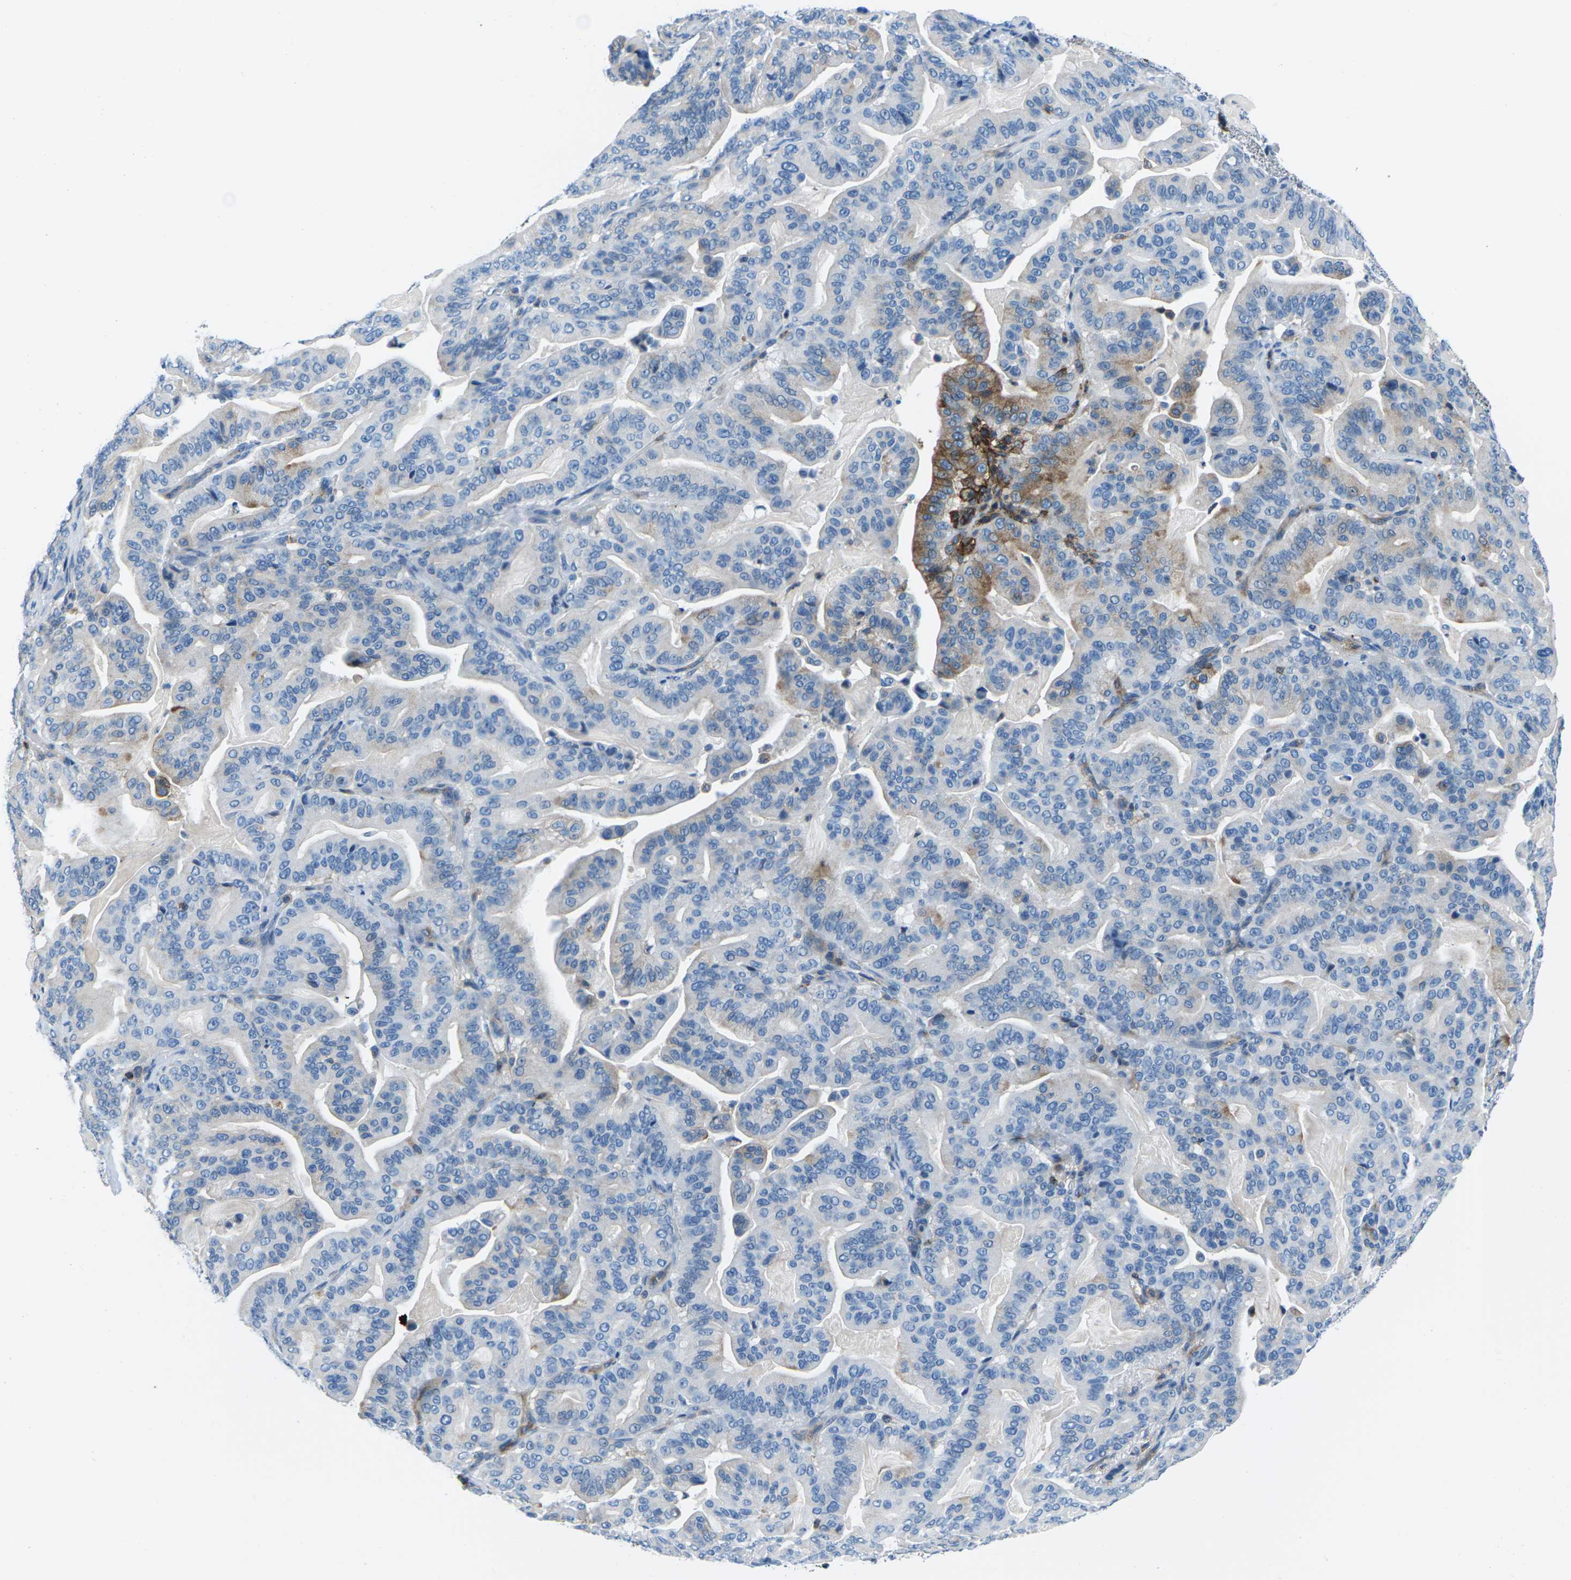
{"staining": {"intensity": "negative", "quantity": "none", "location": "none"}, "tissue": "pancreatic cancer", "cell_type": "Tumor cells", "image_type": "cancer", "snomed": [{"axis": "morphology", "description": "Adenocarcinoma, NOS"}, {"axis": "topography", "description": "Pancreas"}], "caption": "Immunohistochemistry (IHC) histopathology image of pancreatic adenocarcinoma stained for a protein (brown), which demonstrates no staining in tumor cells. (DAB (3,3'-diaminobenzidine) IHC with hematoxylin counter stain).", "gene": "SOCS4", "patient": {"sex": "male", "age": 63}}